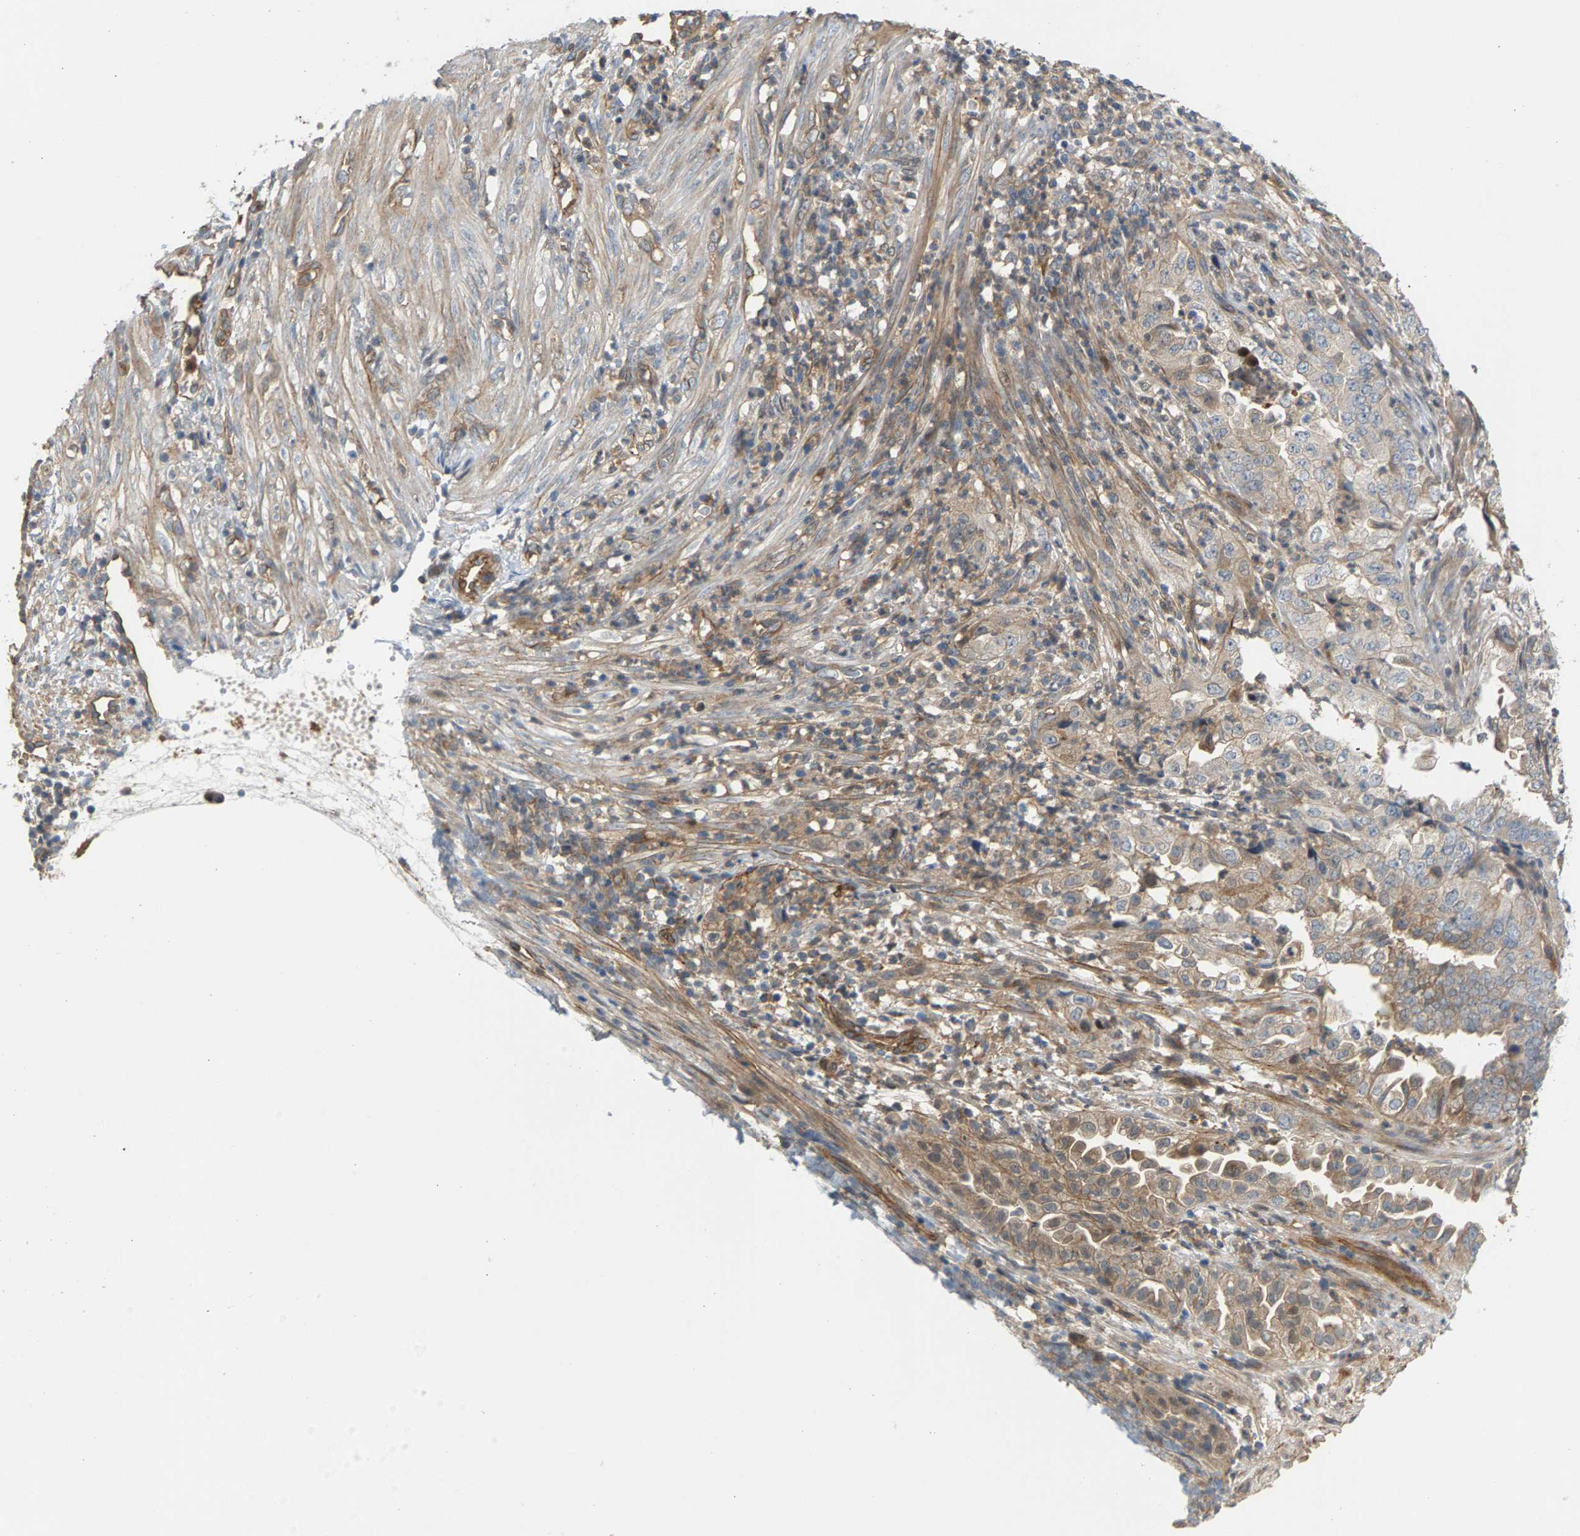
{"staining": {"intensity": "weak", "quantity": "25%-75%", "location": "cytoplasmic/membranous"}, "tissue": "endometrial cancer", "cell_type": "Tumor cells", "image_type": "cancer", "snomed": [{"axis": "morphology", "description": "Adenocarcinoma, NOS"}, {"axis": "topography", "description": "Endometrium"}], "caption": "This image demonstrates endometrial cancer stained with immunohistochemistry (IHC) to label a protein in brown. The cytoplasmic/membranous of tumor cells show weak positivity for the protein. Nuclei are counter-stained blue.", "gene": "KRTAP27-1", "patient": {"sex": "female", "age": 51}}